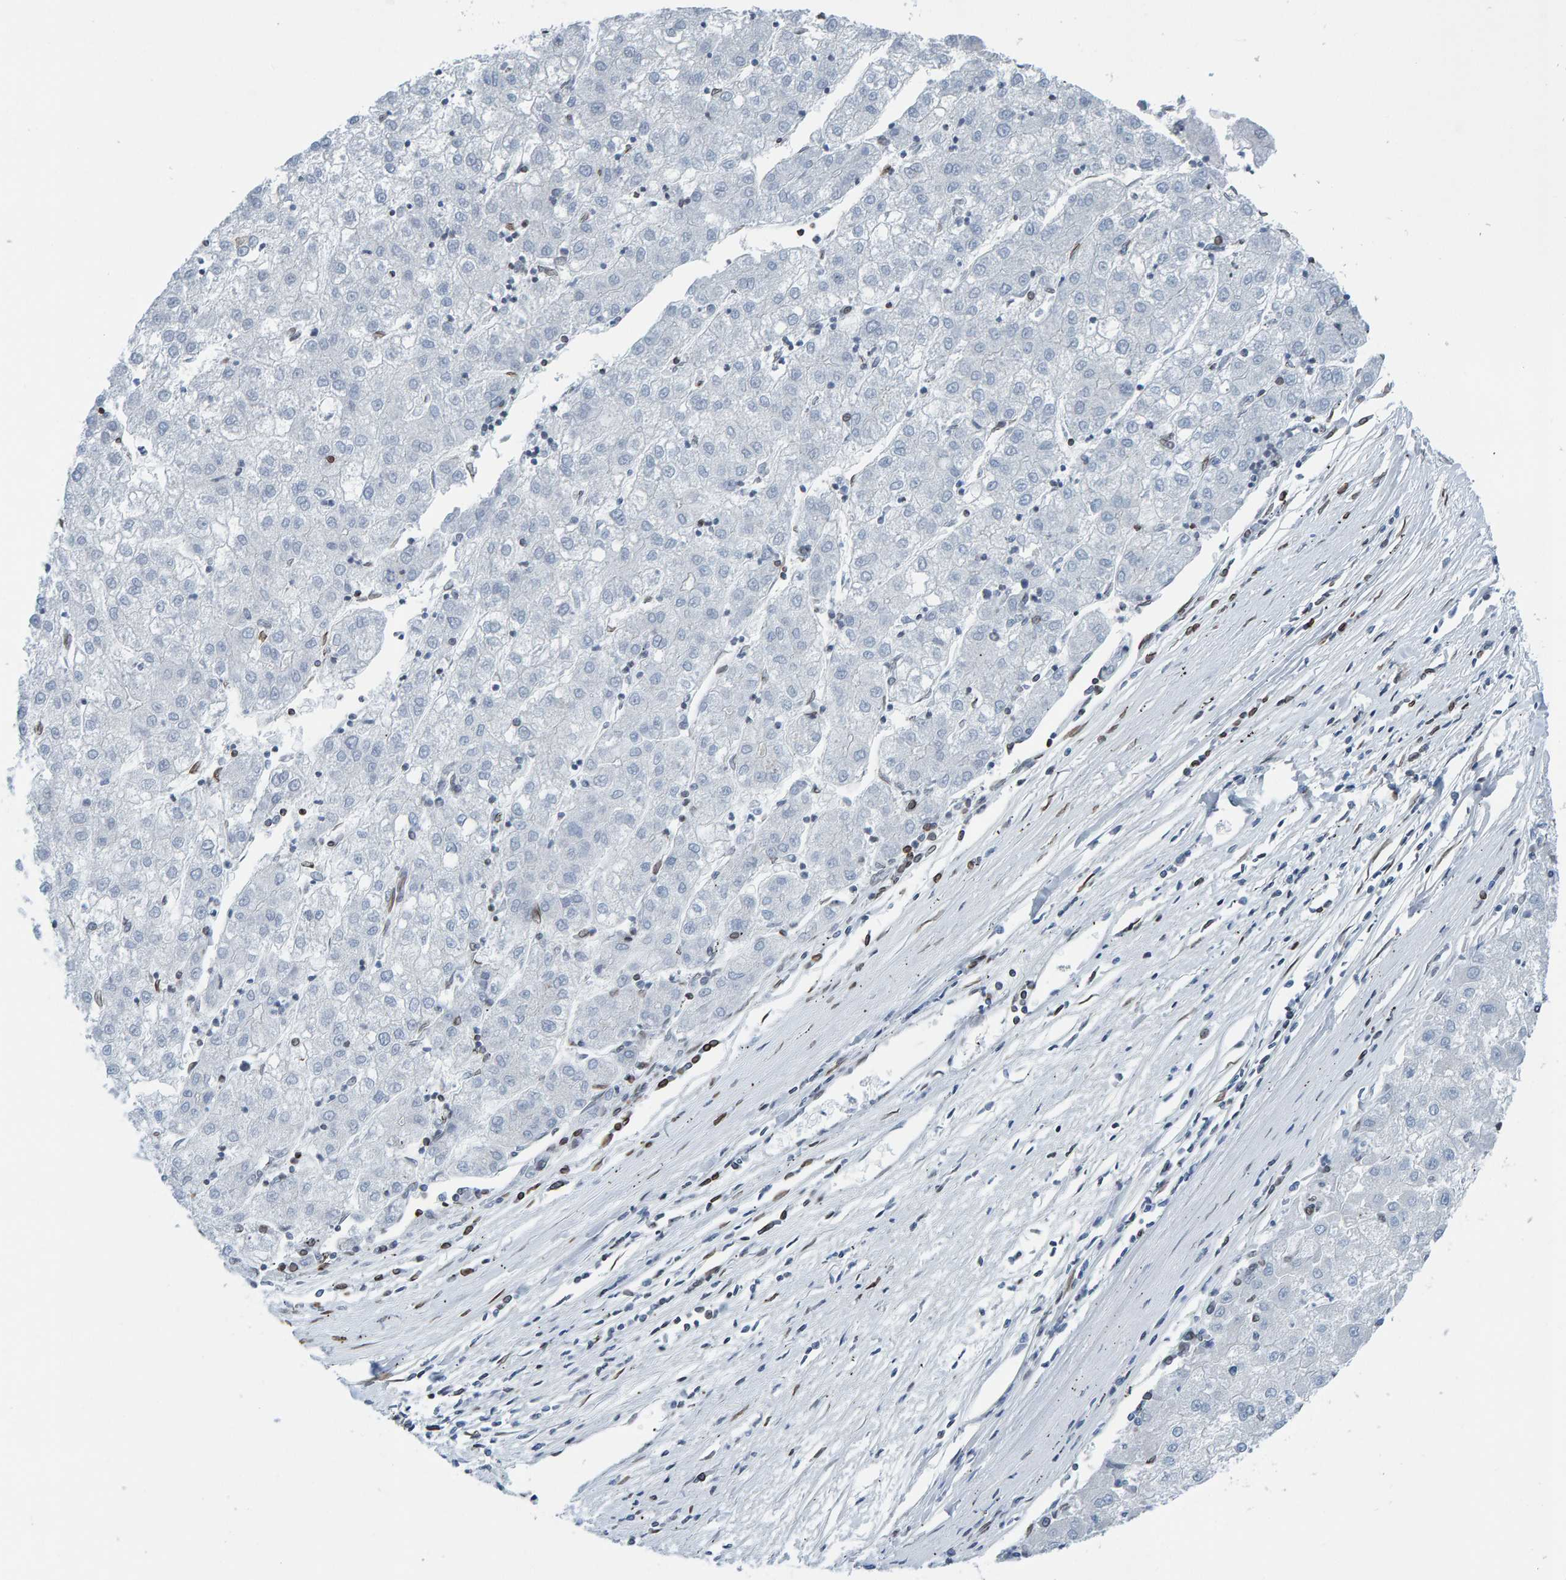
{"staining": {"intensity": "negative", "quantity": "none", "location": "none"}, "tissue": "liver cancer", "cell_type": "Tumor cells", "image_type": "cancer", "snomed": [{"axis": "morphology", "description": "Carcinoma, Hepatocellular, NOS"}, {"axis": "topography", "description": "Liver"}], "caption": "Immunohistochemical staining of human liver cancer reveals no significant positivity in tumor cells.", "gene": "LMNB2", "patient": {"sex": "male", "age": 72}}